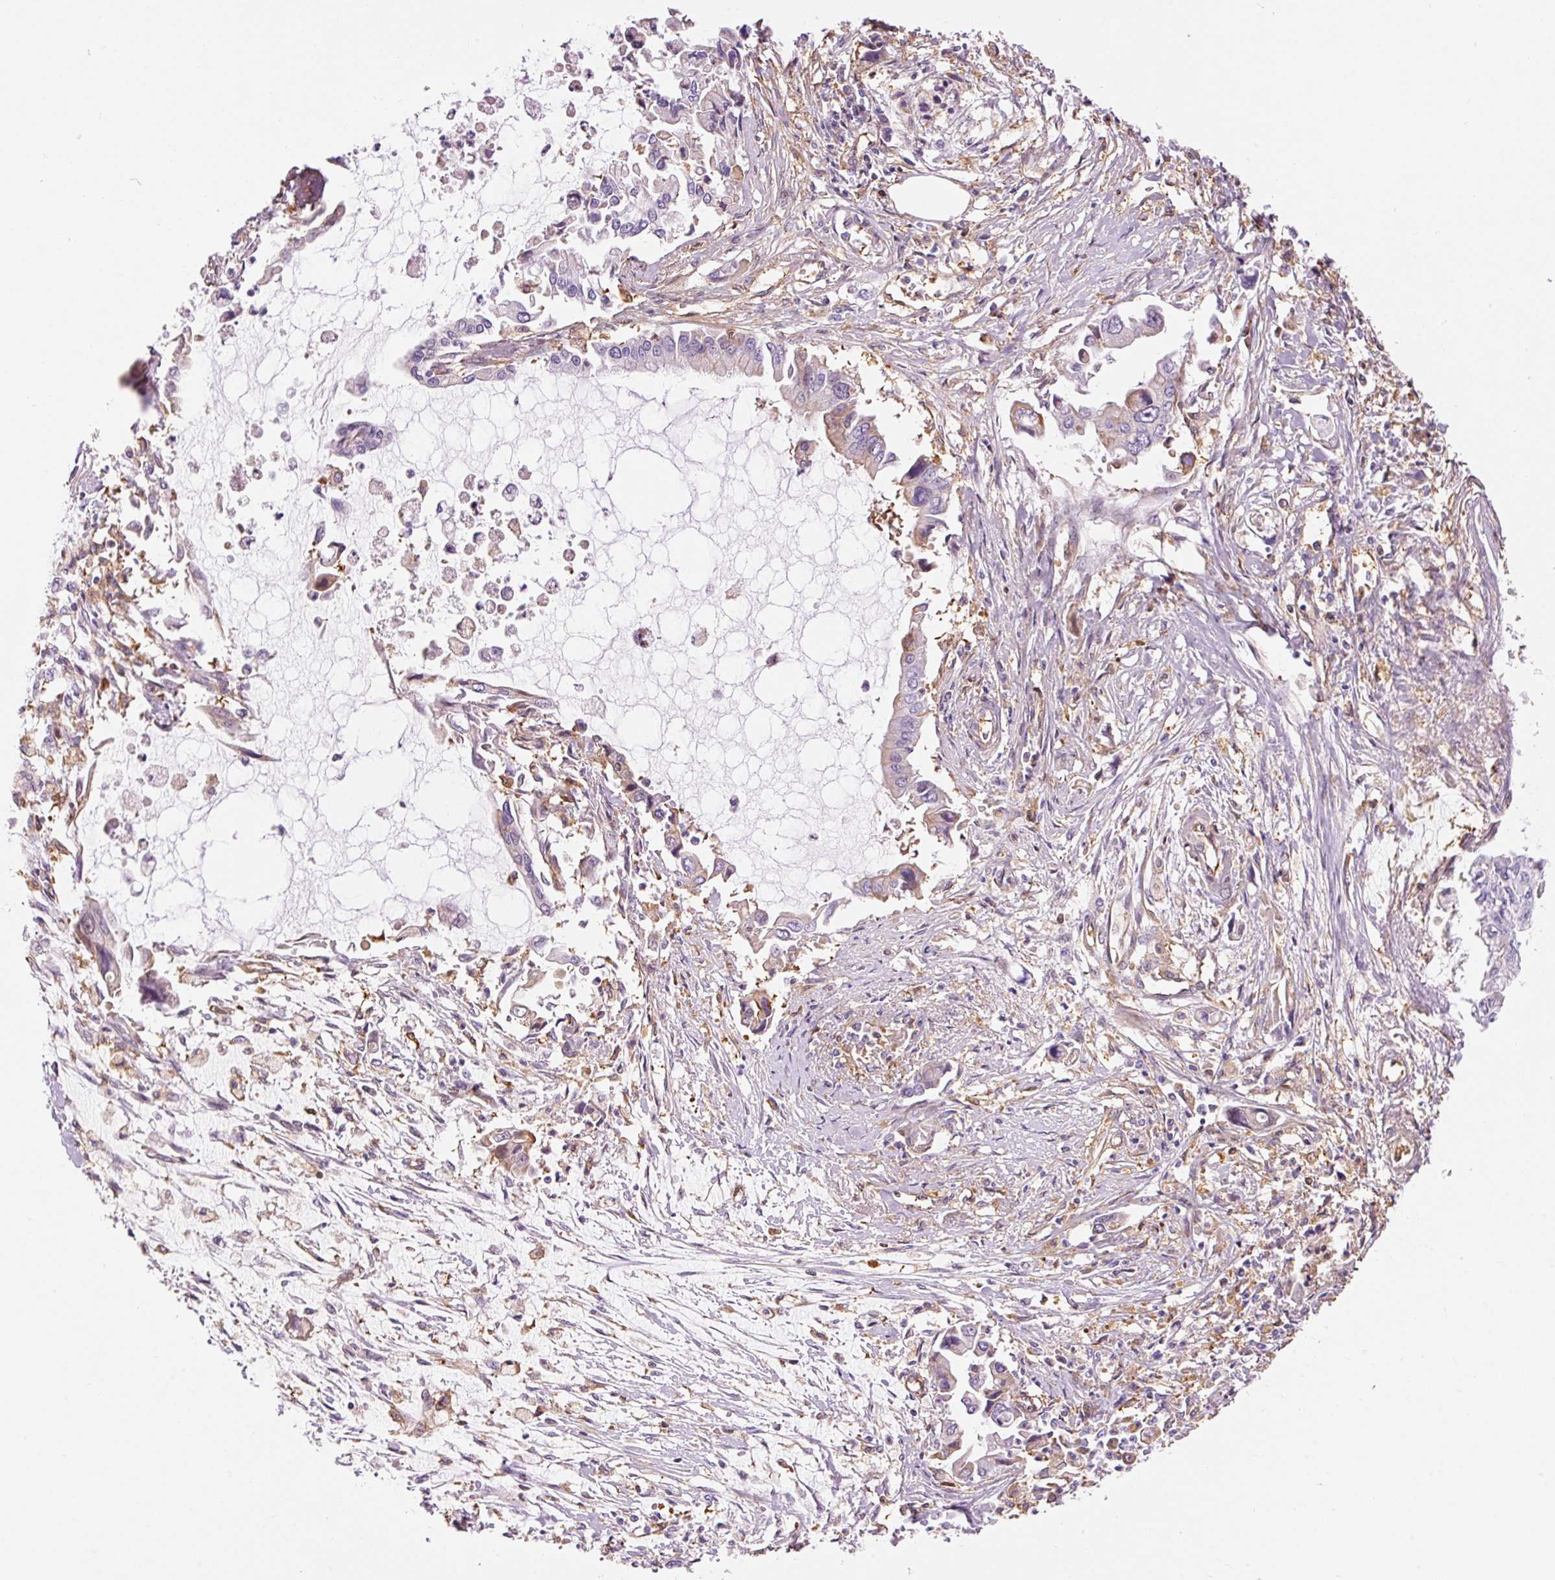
{"staining": {"intensity": "weak", "quantity": "<25%", "location": "cytoplasmic/membranous"}, "tissue": "pancreatic cancer", "cell_type": "Tumor cells", "image_type": "cancer", "snomed": [{"axis": "morphology", "description": "Adenocarcinoma, NOS"}, {"axis": "topography", "description": "Pancreas"}], "caption": "IHC of human pancreatic cancer reveals no staining in tumor cells.", "gene": "IL10RB", "patient": {"sex": "male", "age": 84}}